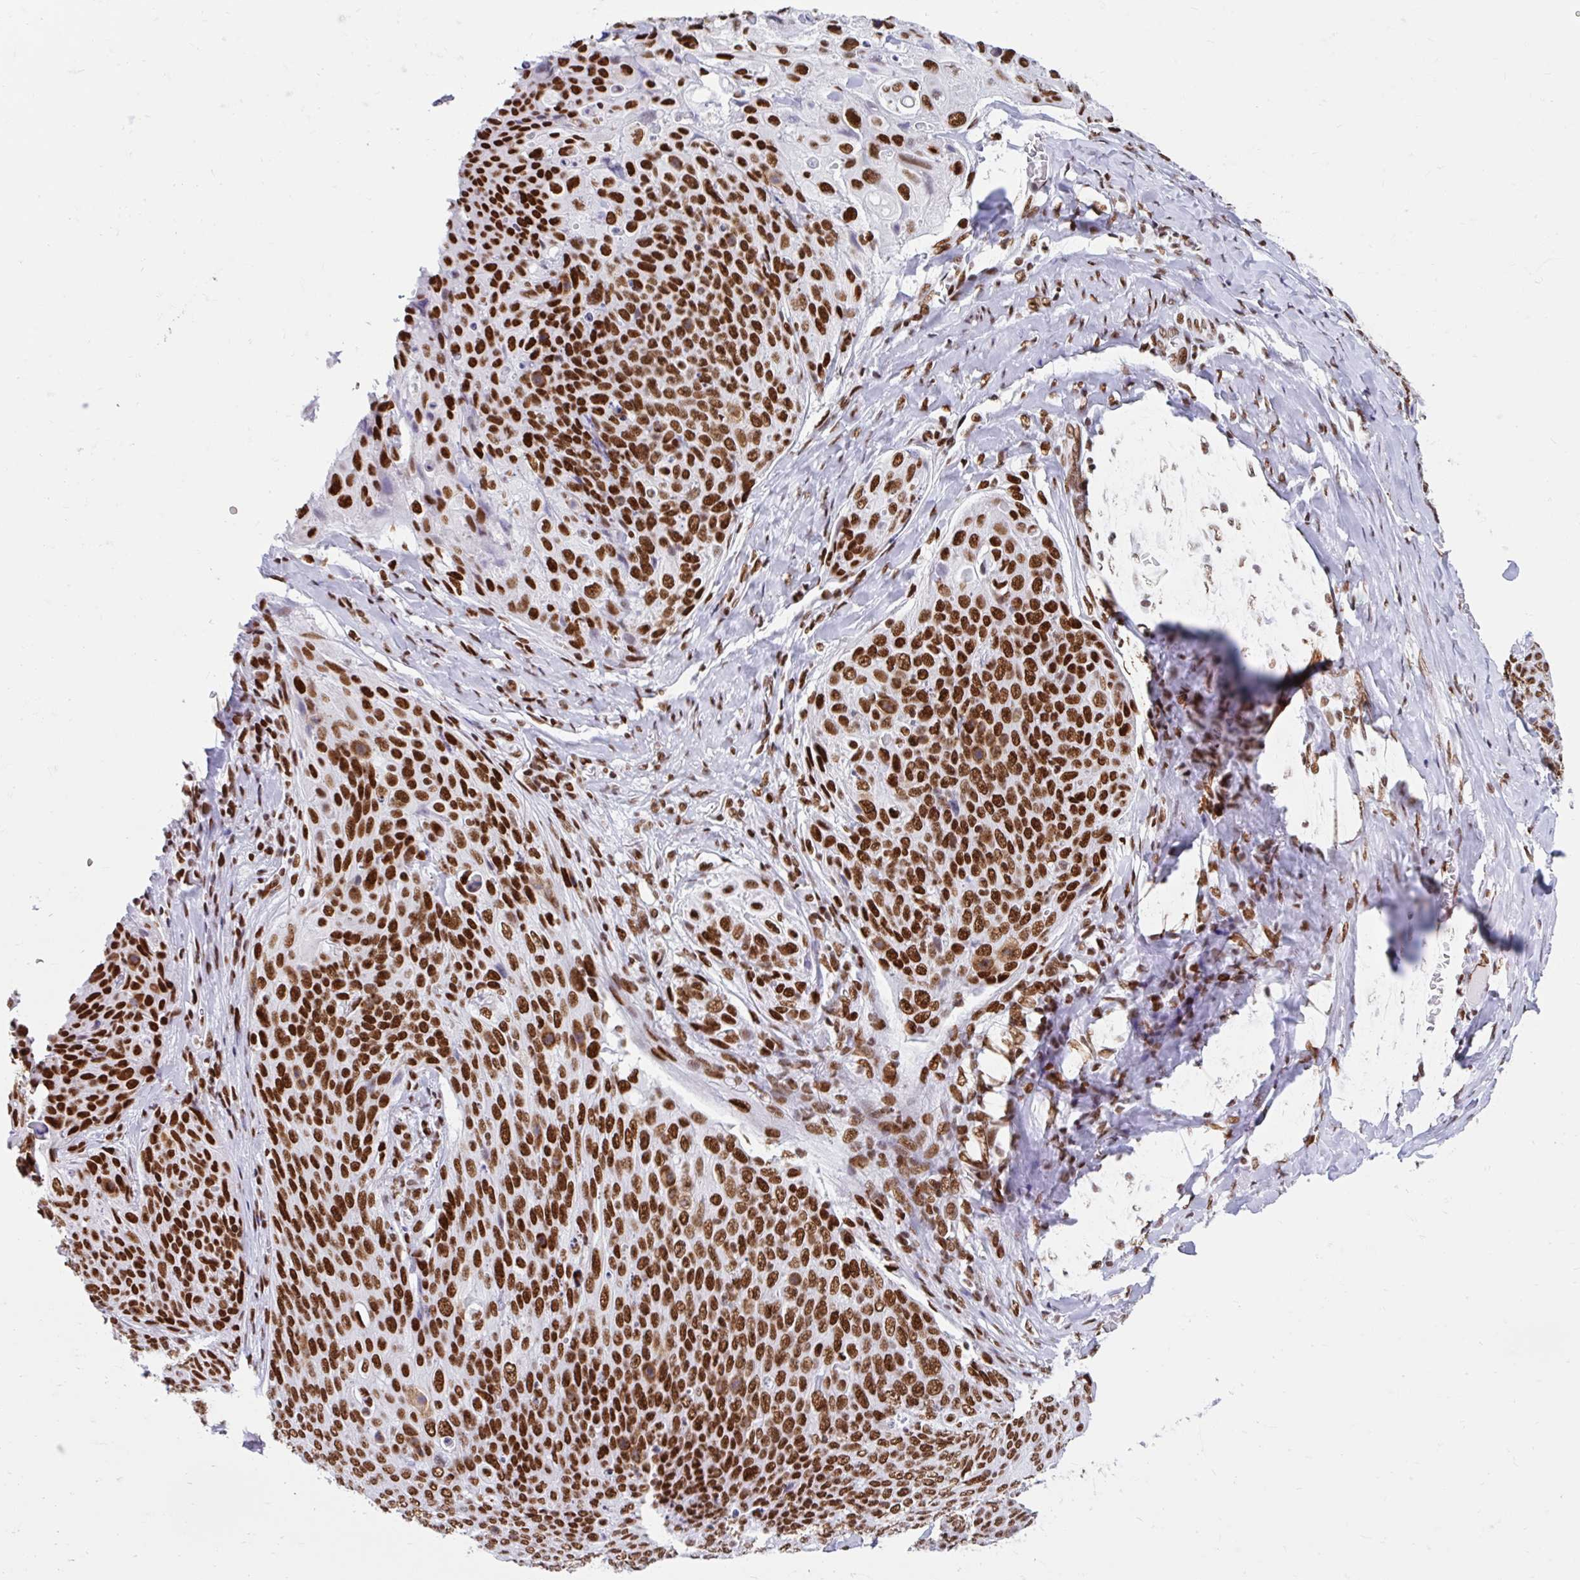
{"staining": {"intensity": "strong", "quantity": ">75%", "location": "nuclear"}, "tissue": "skin cancer", "cell_type": "Tumor cells", "image_type": "cancer", "snomed": [{"axis": "morphology", "description": "Squamous cell carcinoma, NOS"}, {"axis": "topography", "description": "Skin"}, {"axis": "topography", "description": "Vulva"}], "caption": "Skin squamous cell carcinoma stained with IHC shows strong nuclear positivity in approximately >75% of tumor cells.", "gene": "KHDRBS1", "patient": {"sex": "female", "age": 85}}